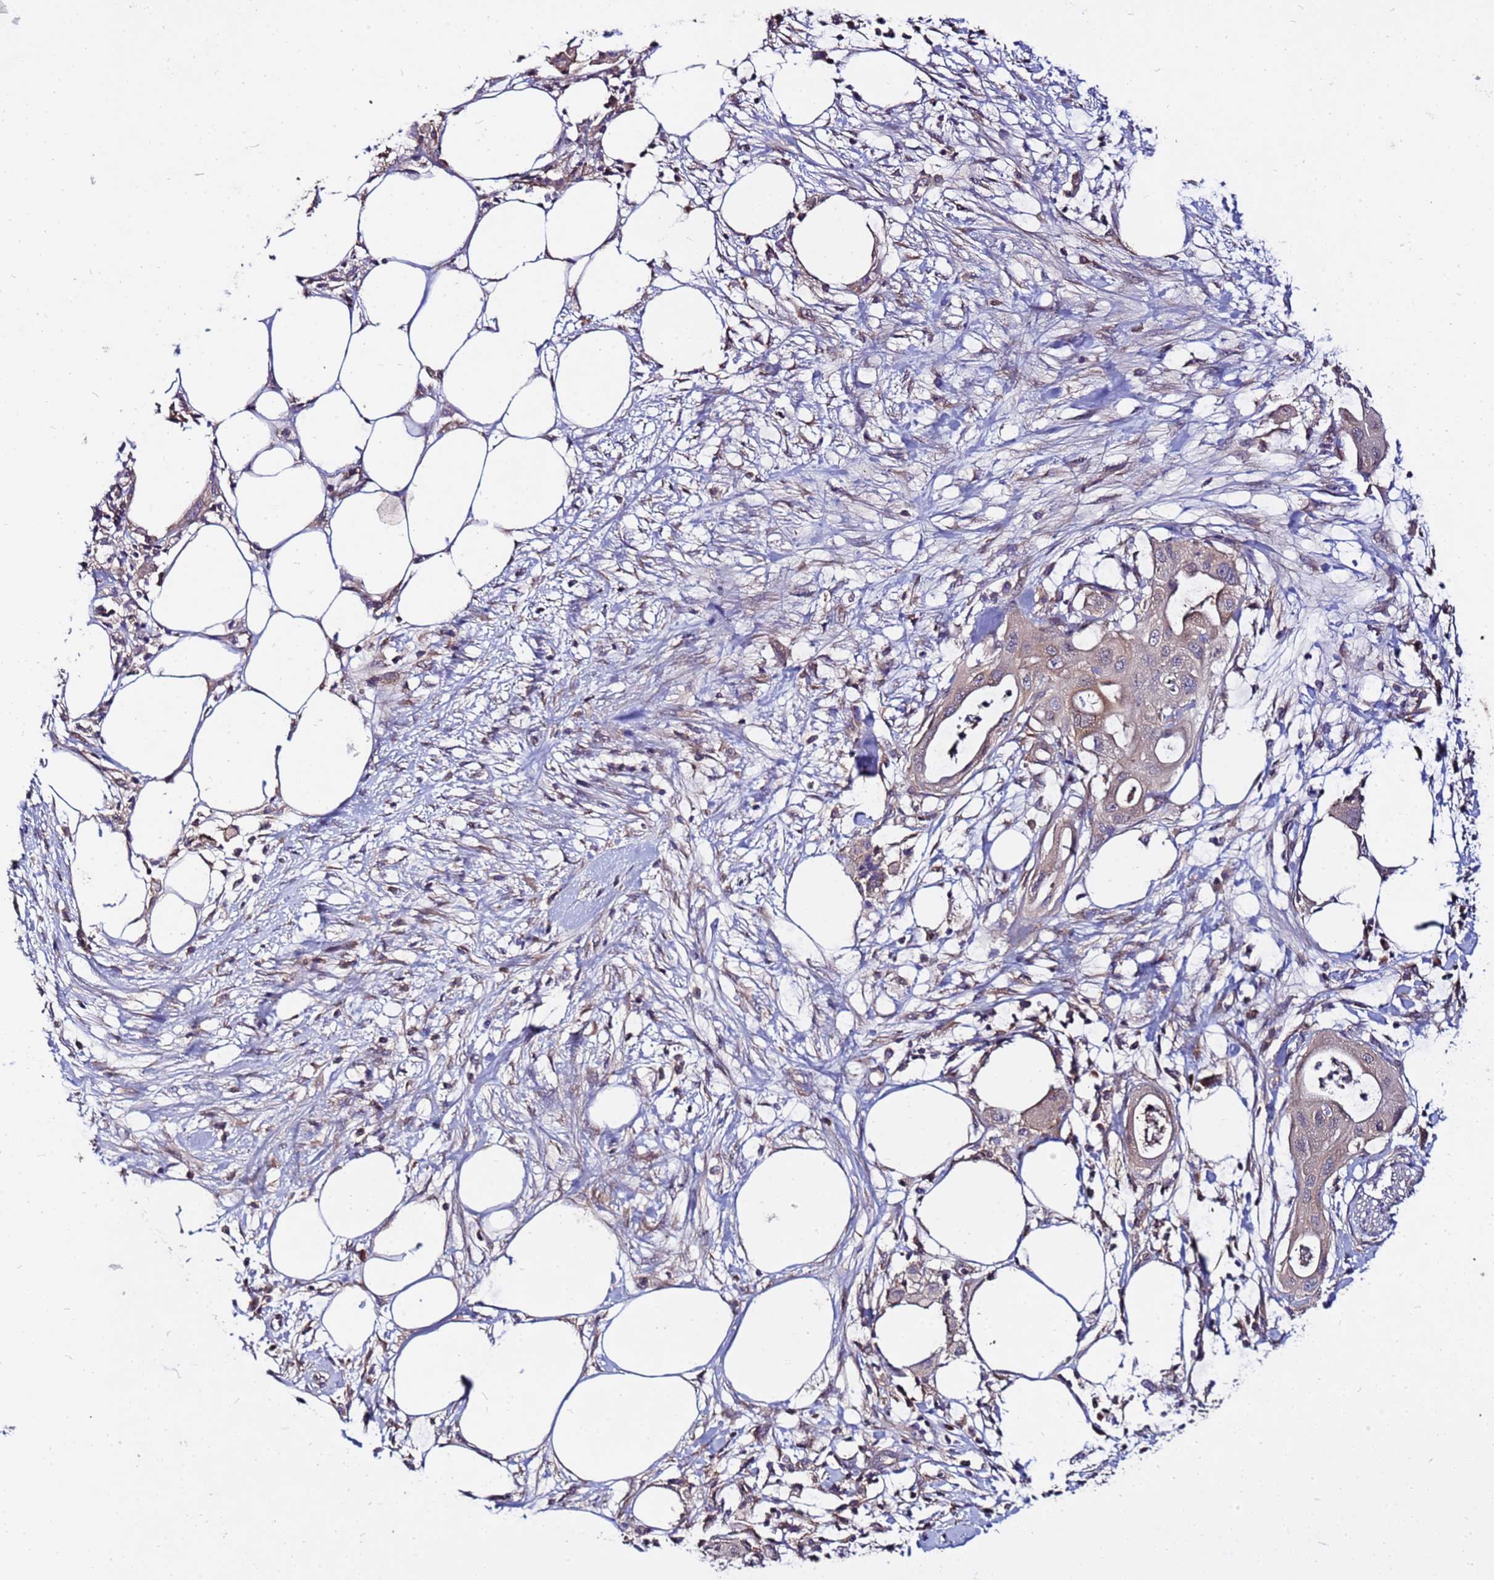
{"staining": {"intensity": "moderate", "quantity": "<25%", "location": "cytoplasmic/membranous"}, "tissue": "pancreatic cancer", "cell_type": "Tumor cells", "image_type": "cancer", "snomed": [{"axis": "morphology", "description": "Adenocarcinoma, NOS"}, {"axis": "topography", "description": "Pancreas"}], "caption": "Adenocarcinoma (pancreatic) stained with immunohistochemistry (IHC) exhibits moderate cytoplasmic/membranous positivity in about <25% of tumor cells.", "gene": "GSPT2", "patient": {"sex": "male", "age": 68}}